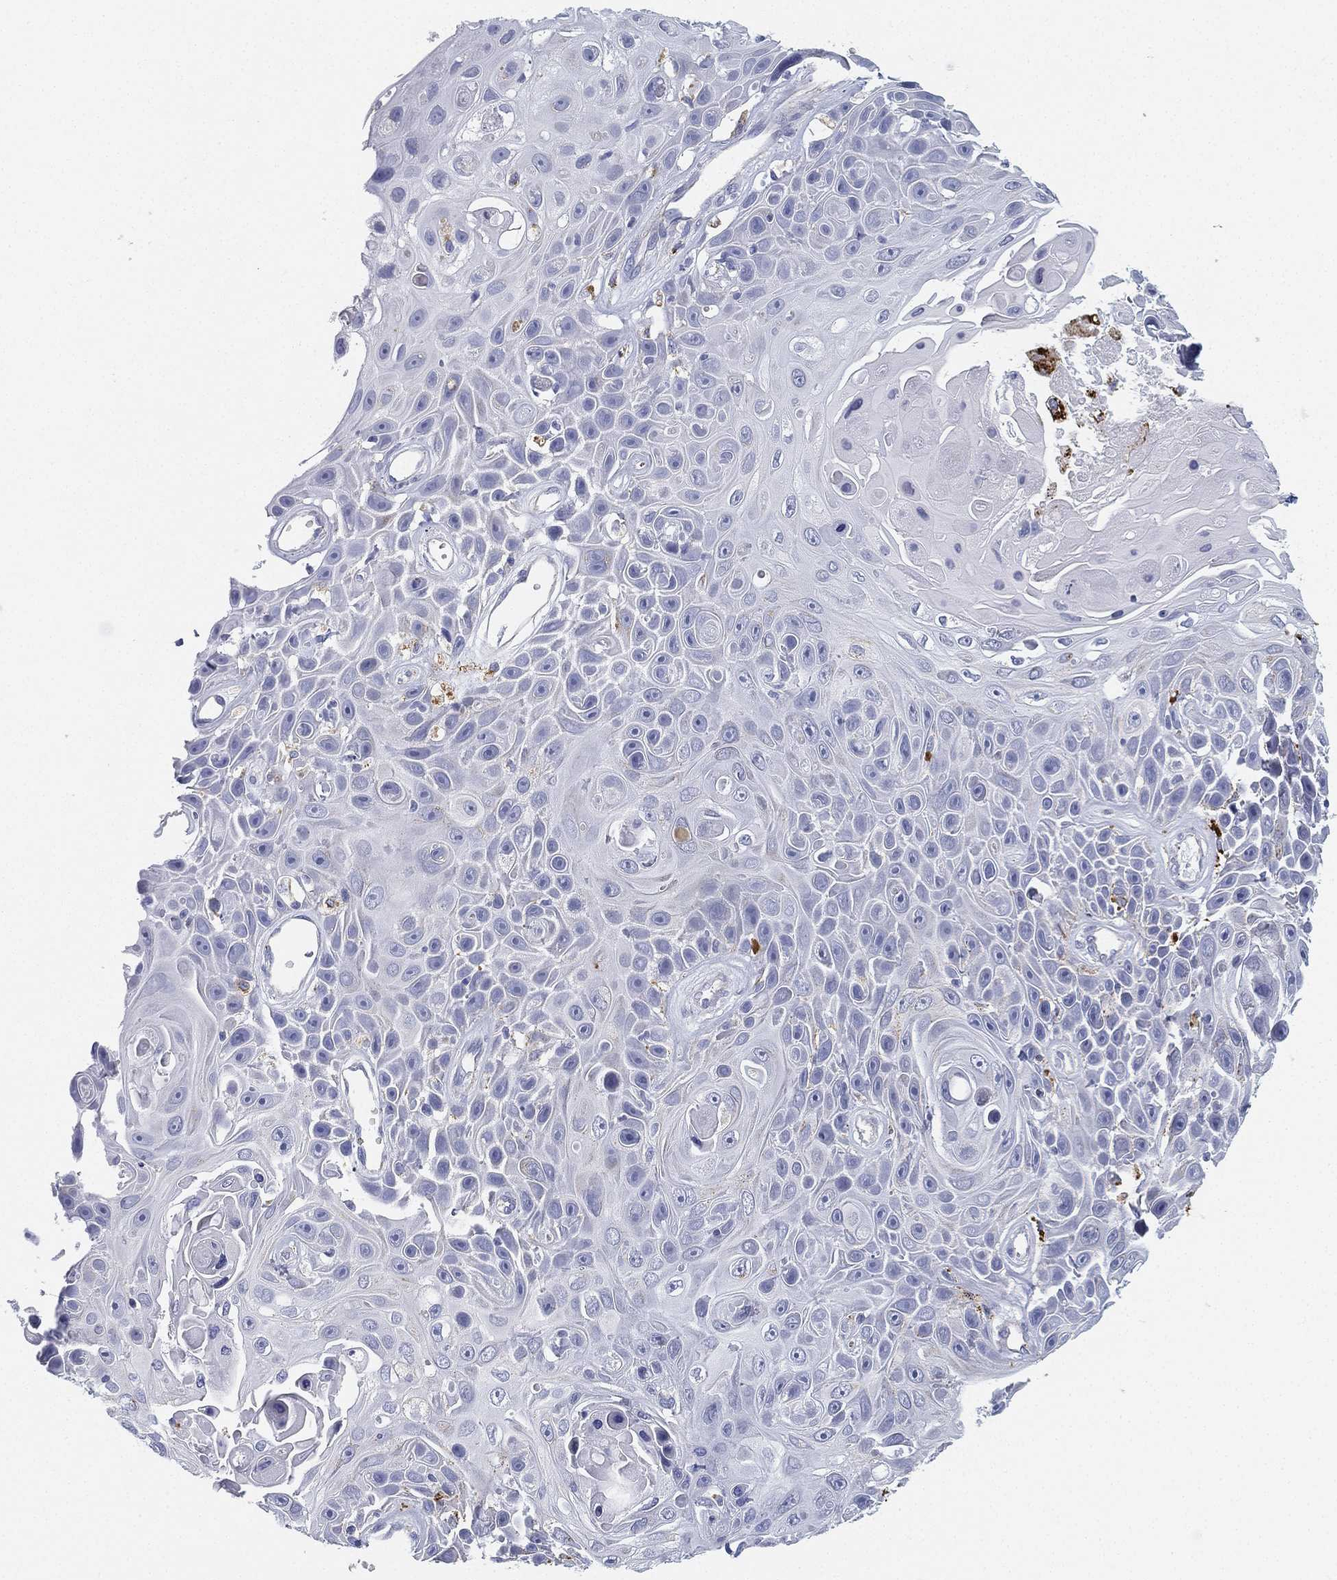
{"staining": {"intensity": "negative", "quantity": "none", "location": "none"}, "tissue": "skin cancer", "cell_type": "Tumor cells", "image_type": "cancer", "snomed": [{"axis": "morphology", "description": "Squamous cell carcinoma, NOS"}, {"axis": "topography", "description": "Skin"}], "caption": "Immunohistochemistry (IHC) of skin squamous cell carcinoma displays no expression in tumor cells.", "gene": "NPC2", "patient": {"sex": "male", "age": 82}}